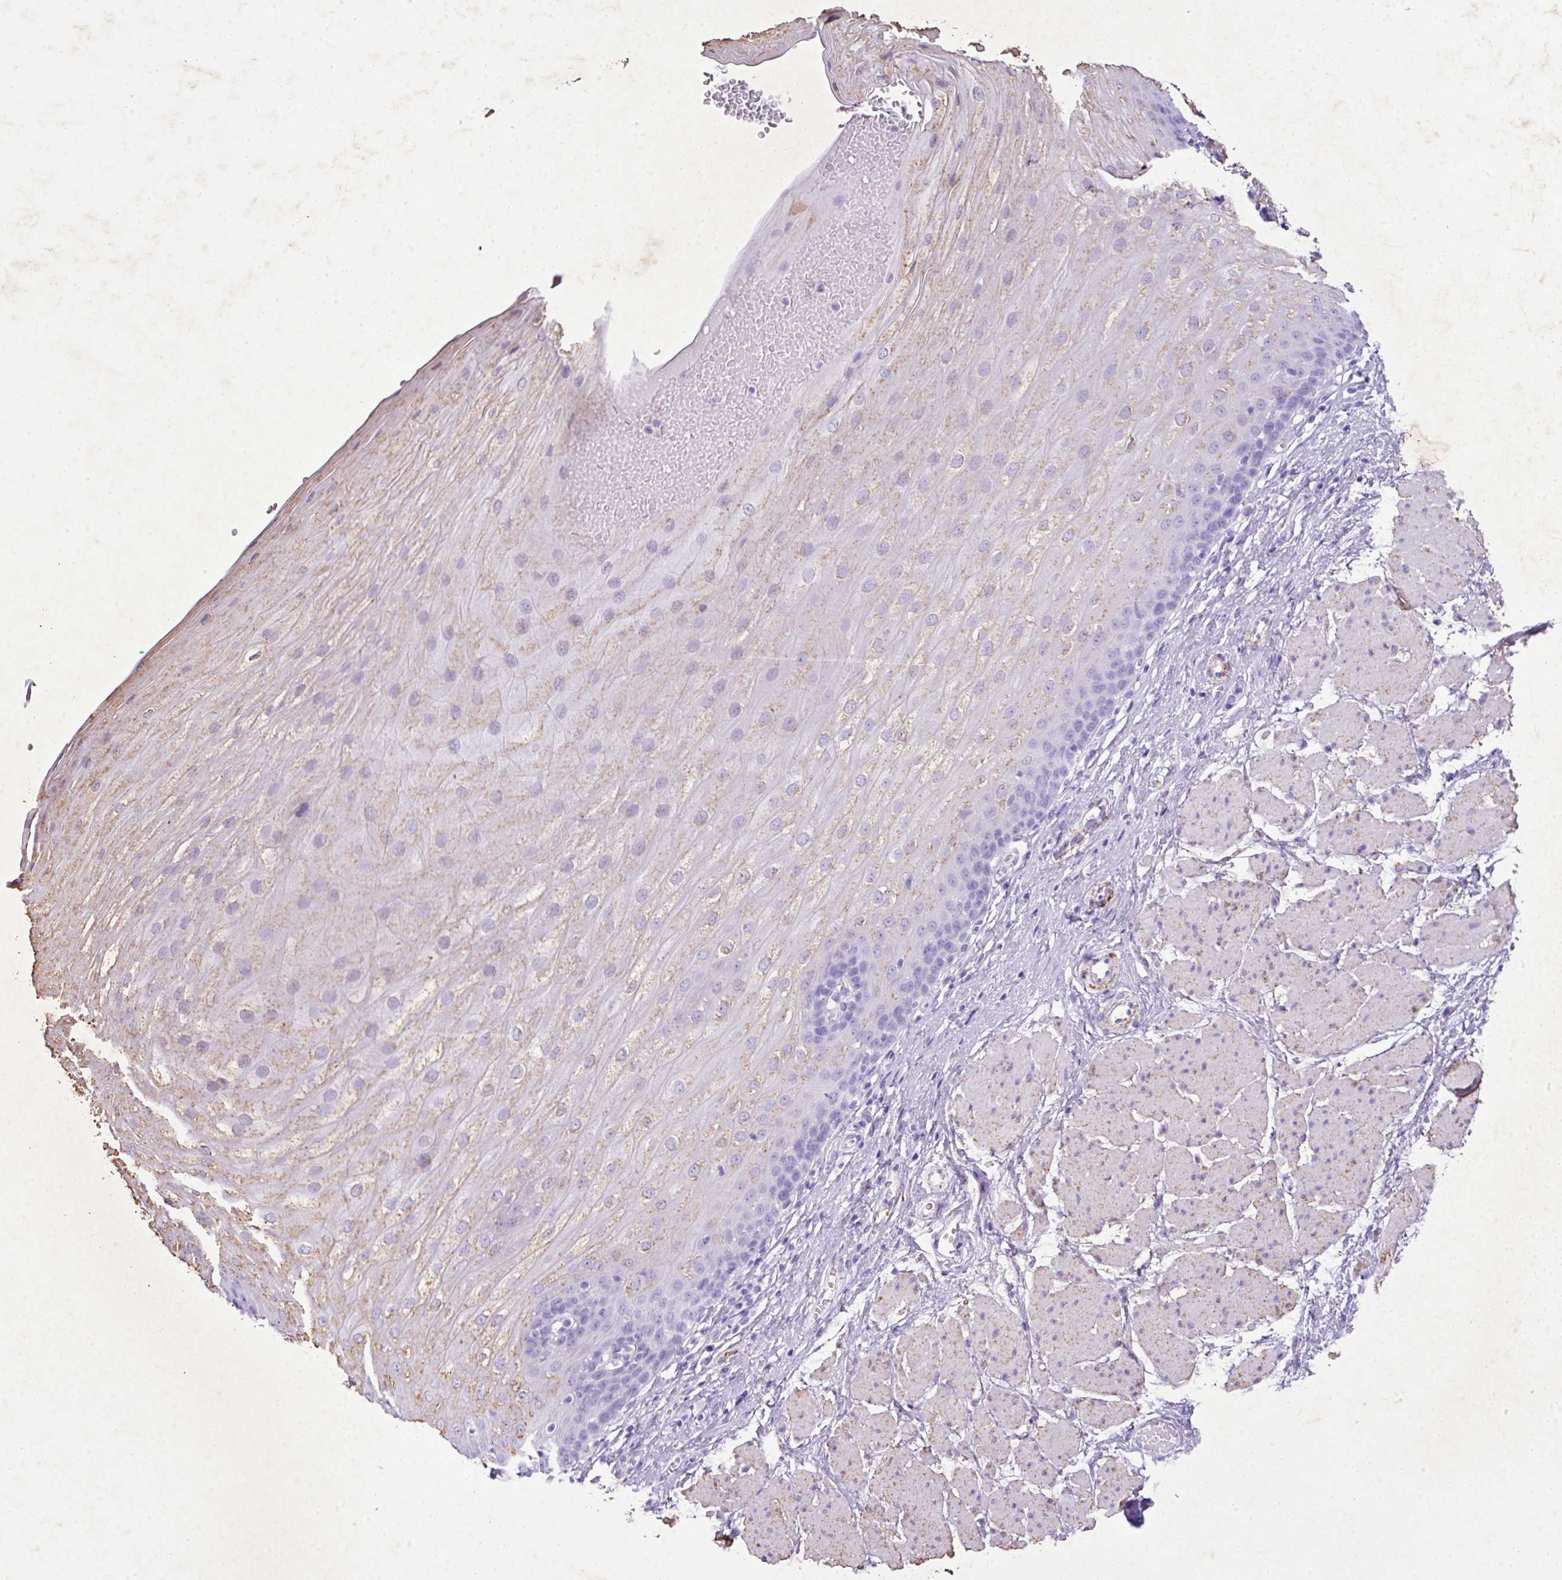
{"staining": {"intensity": "weak", "quantity": "<25%", "location": "cytoplasmic/membranous"}, "tissue": "esophagus", "cell_type": "Squamous epithelial cells", "image_type": "normal", "snomed": [{"axis": "morphology", "description": "Normal tissue, NOS"}, {"axis": "topography", "description": "Esophagus"}], "caption": "Squamous epithelial cells show no significant expression in normal esophagus. (Brightfield microscopy of DAB immunohistochemistry at high magnification).", "gene": "KCNJ11", "patient": {"sex": "male", "age": 69}}